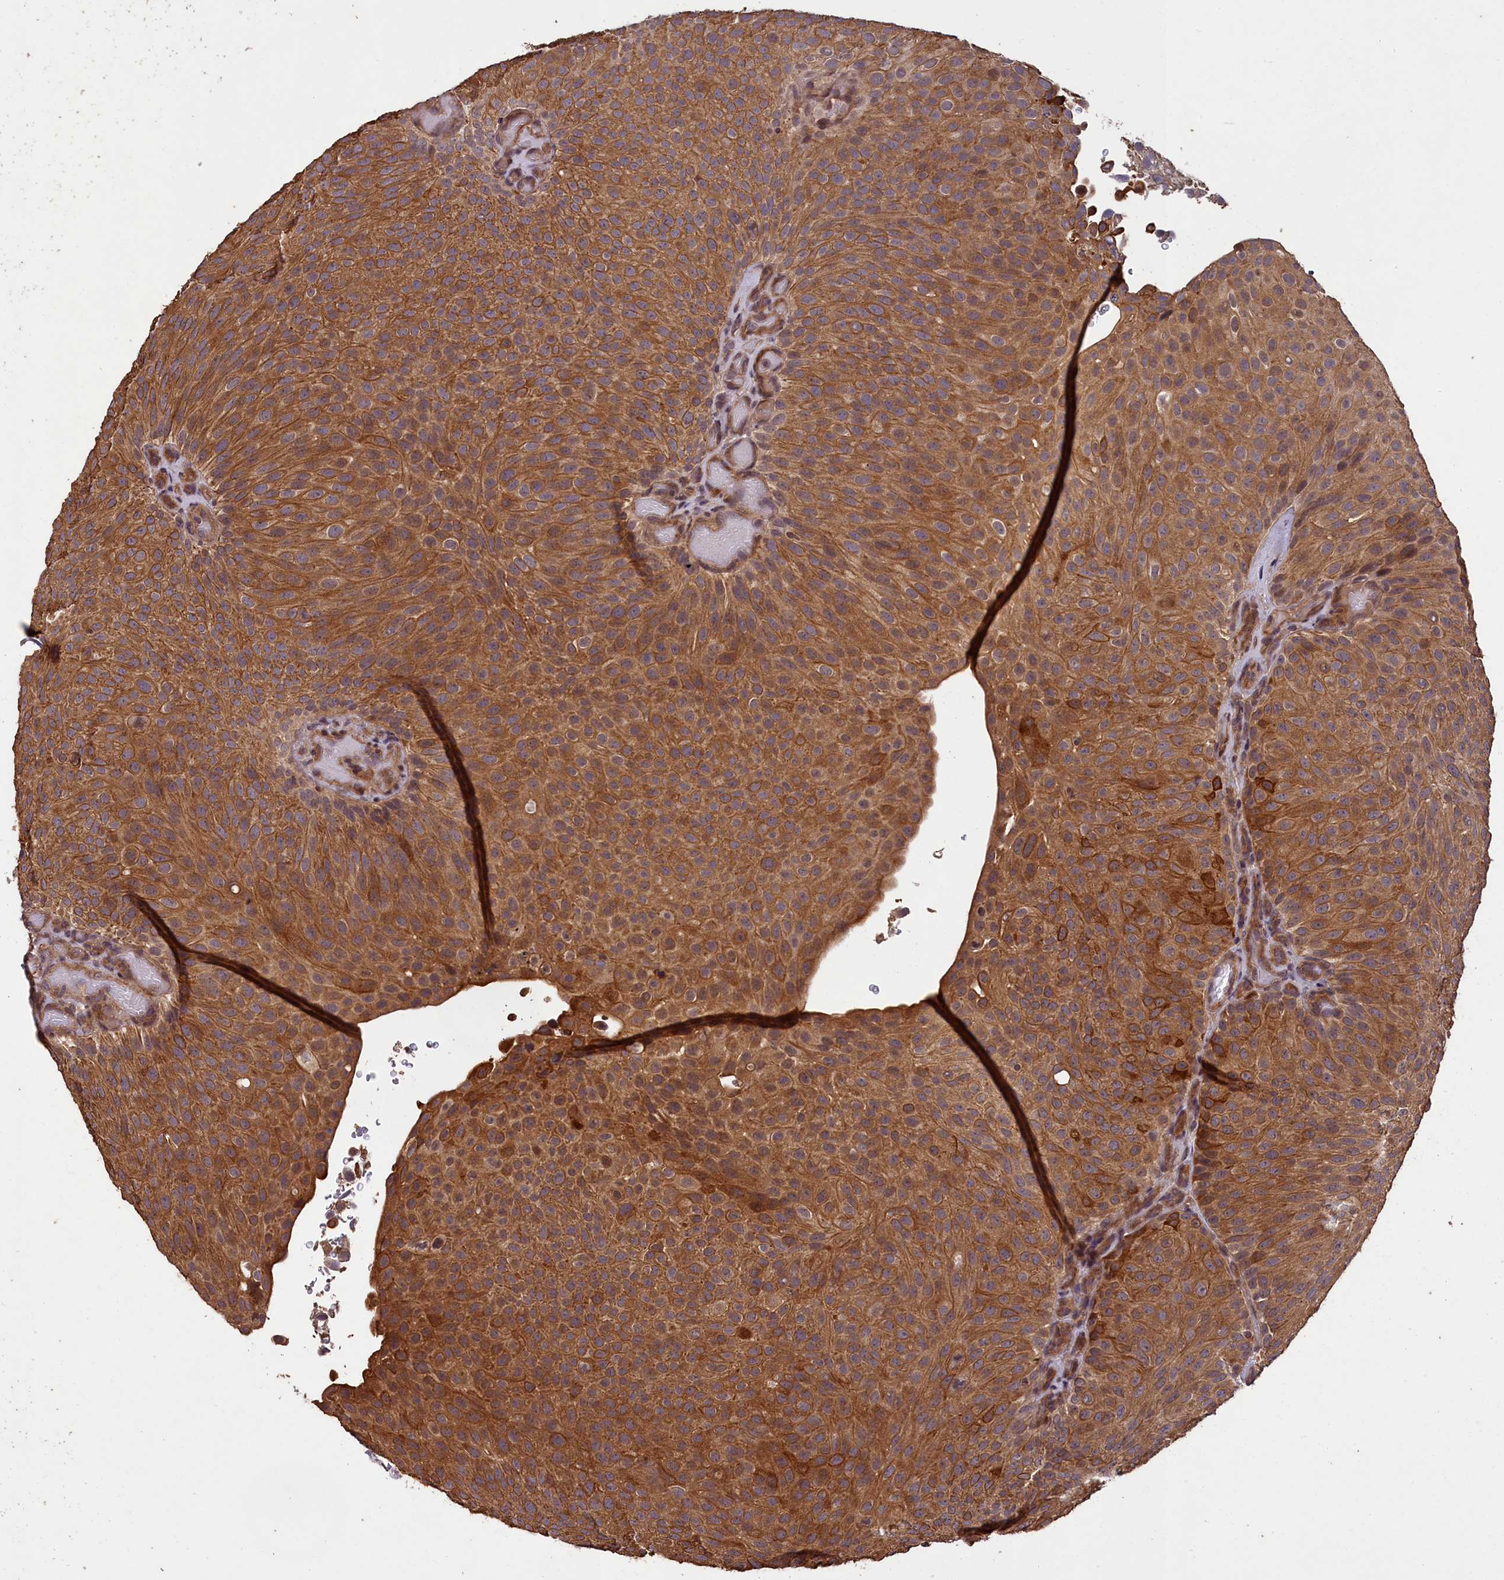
{"staining": {"intensity": "moderate", "quantity": ">75%", "location": "cytoplasmic/membranous"}, "tissue": "urothelial cancer", "cell_type": "Tumor cells", "image_type": "cancer", "snomed": [{"axis": "morphology", "description": "Urothelial carcinoma, Low grade"}, {"axis": "topography", "description": "Urinary bladder"}], "caption": "Immunohistochemistry histopathology image of neoplastic tissue: human urothelial cancer stained using immunohistochemistry (IHC) reveals medium levels of moderate protein expression localized specifically in the cytoplasmic/membranous of tumor cells, appearing as a cytoplasmic/membranous brown color.", "gene": "CHD9", "patient": {"sex": "male", "age": 78}}